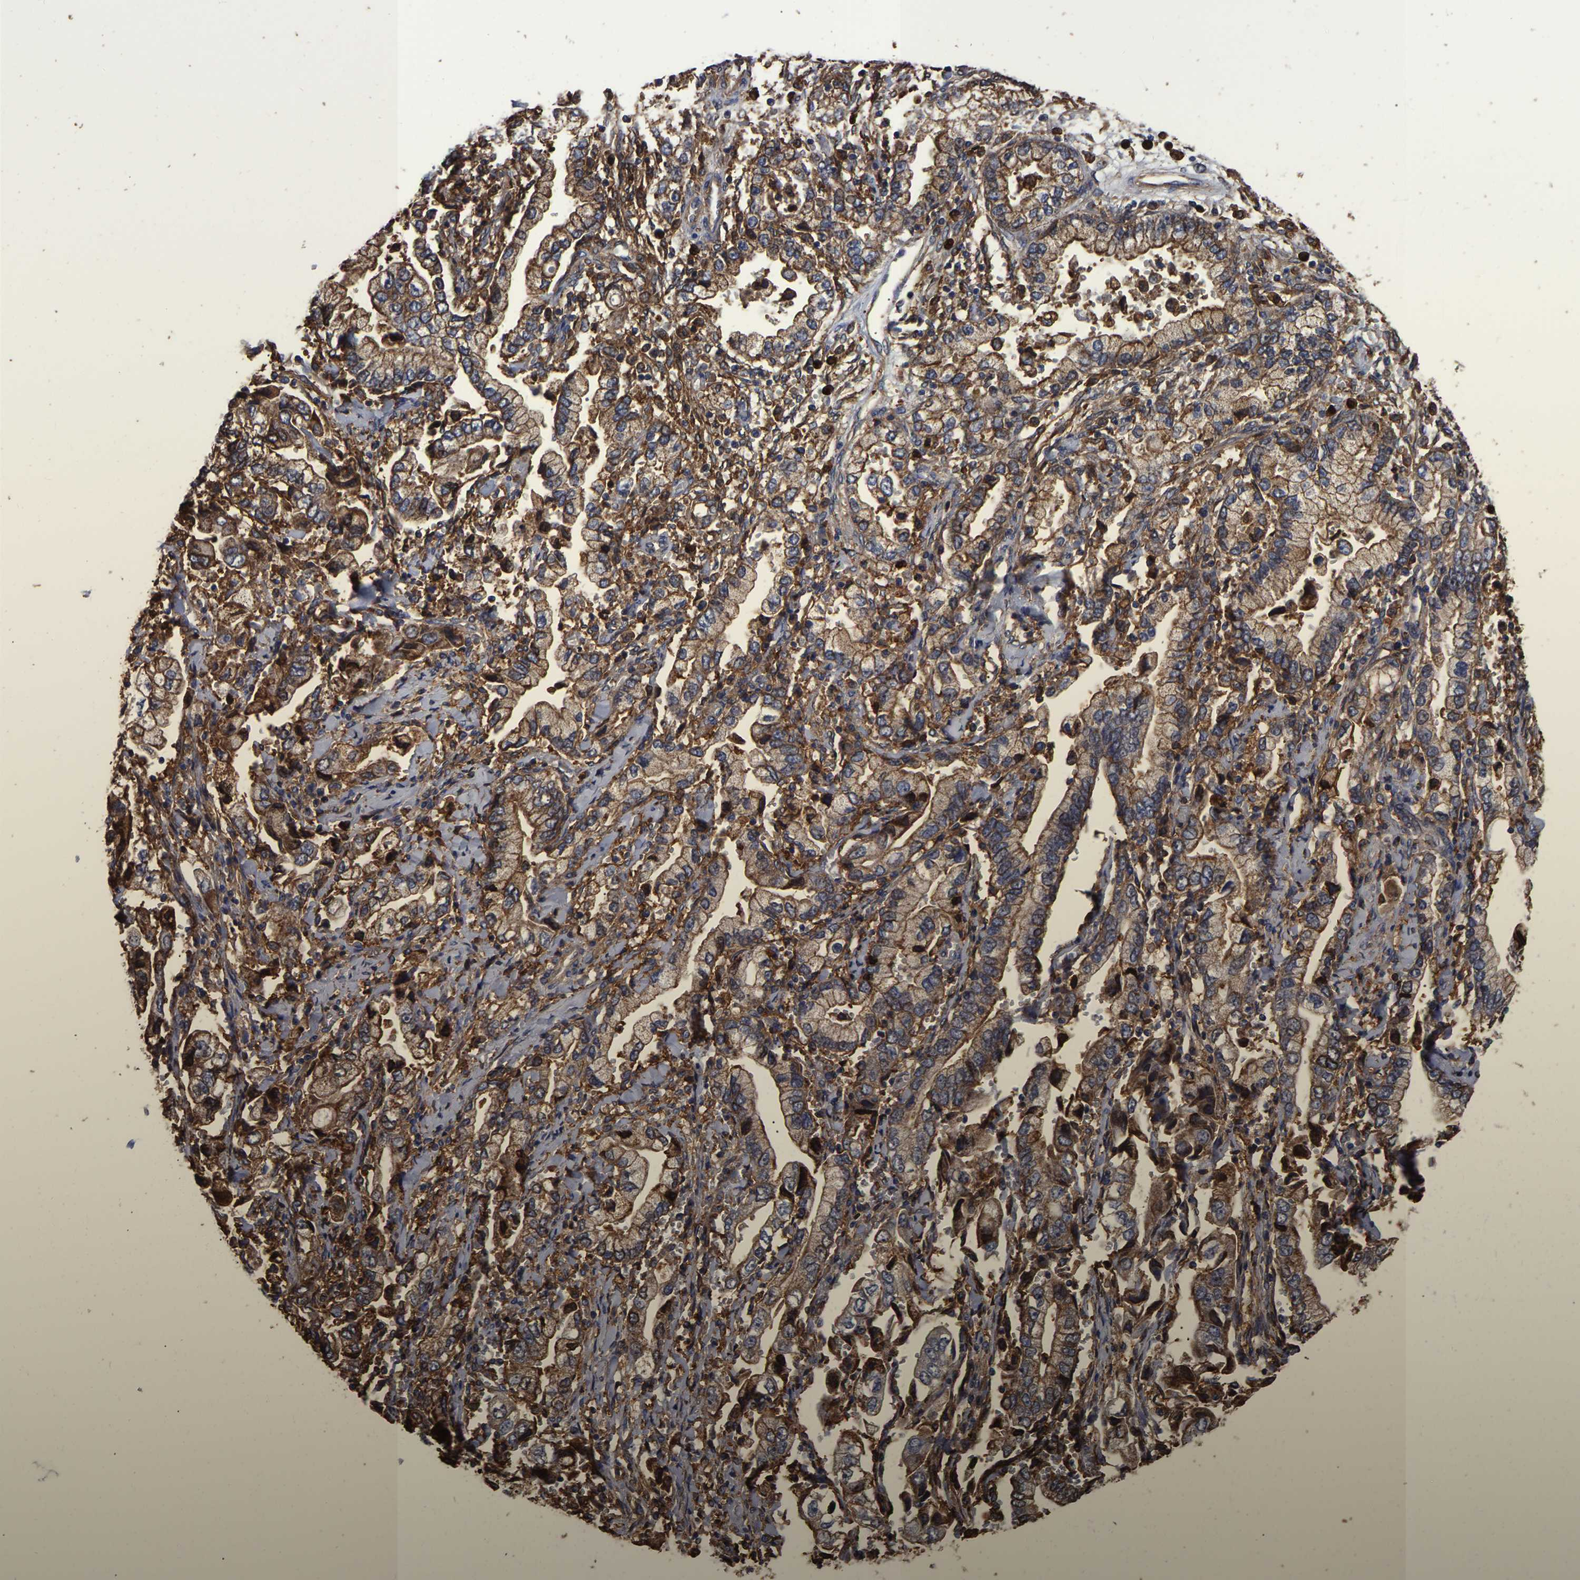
{"staining": {"intensity": "strong", "quantity": "25%-75%", "location": "cytoplasmic/membranous"}, "tissue": "stomach cancer", "cell_type": "Tumor cells", "image_type": "cancer", "snomed": [{"axis": "morphology", "description": "Normal tissue, NOS"}, {"axis": "morphology", "description": "Adenocarcinoma, NOS"}, {"axis": "topography", "description": "Stomach"}], "caption": "The photomicrograph reveals immunohistochemical staining of stomach cancer. There is strong cytoplasmic/membranous staining is identified in about 25%-75% of tumor cells.", "gene": "LIF", "patient": {"sex": "male", "age": 62}}